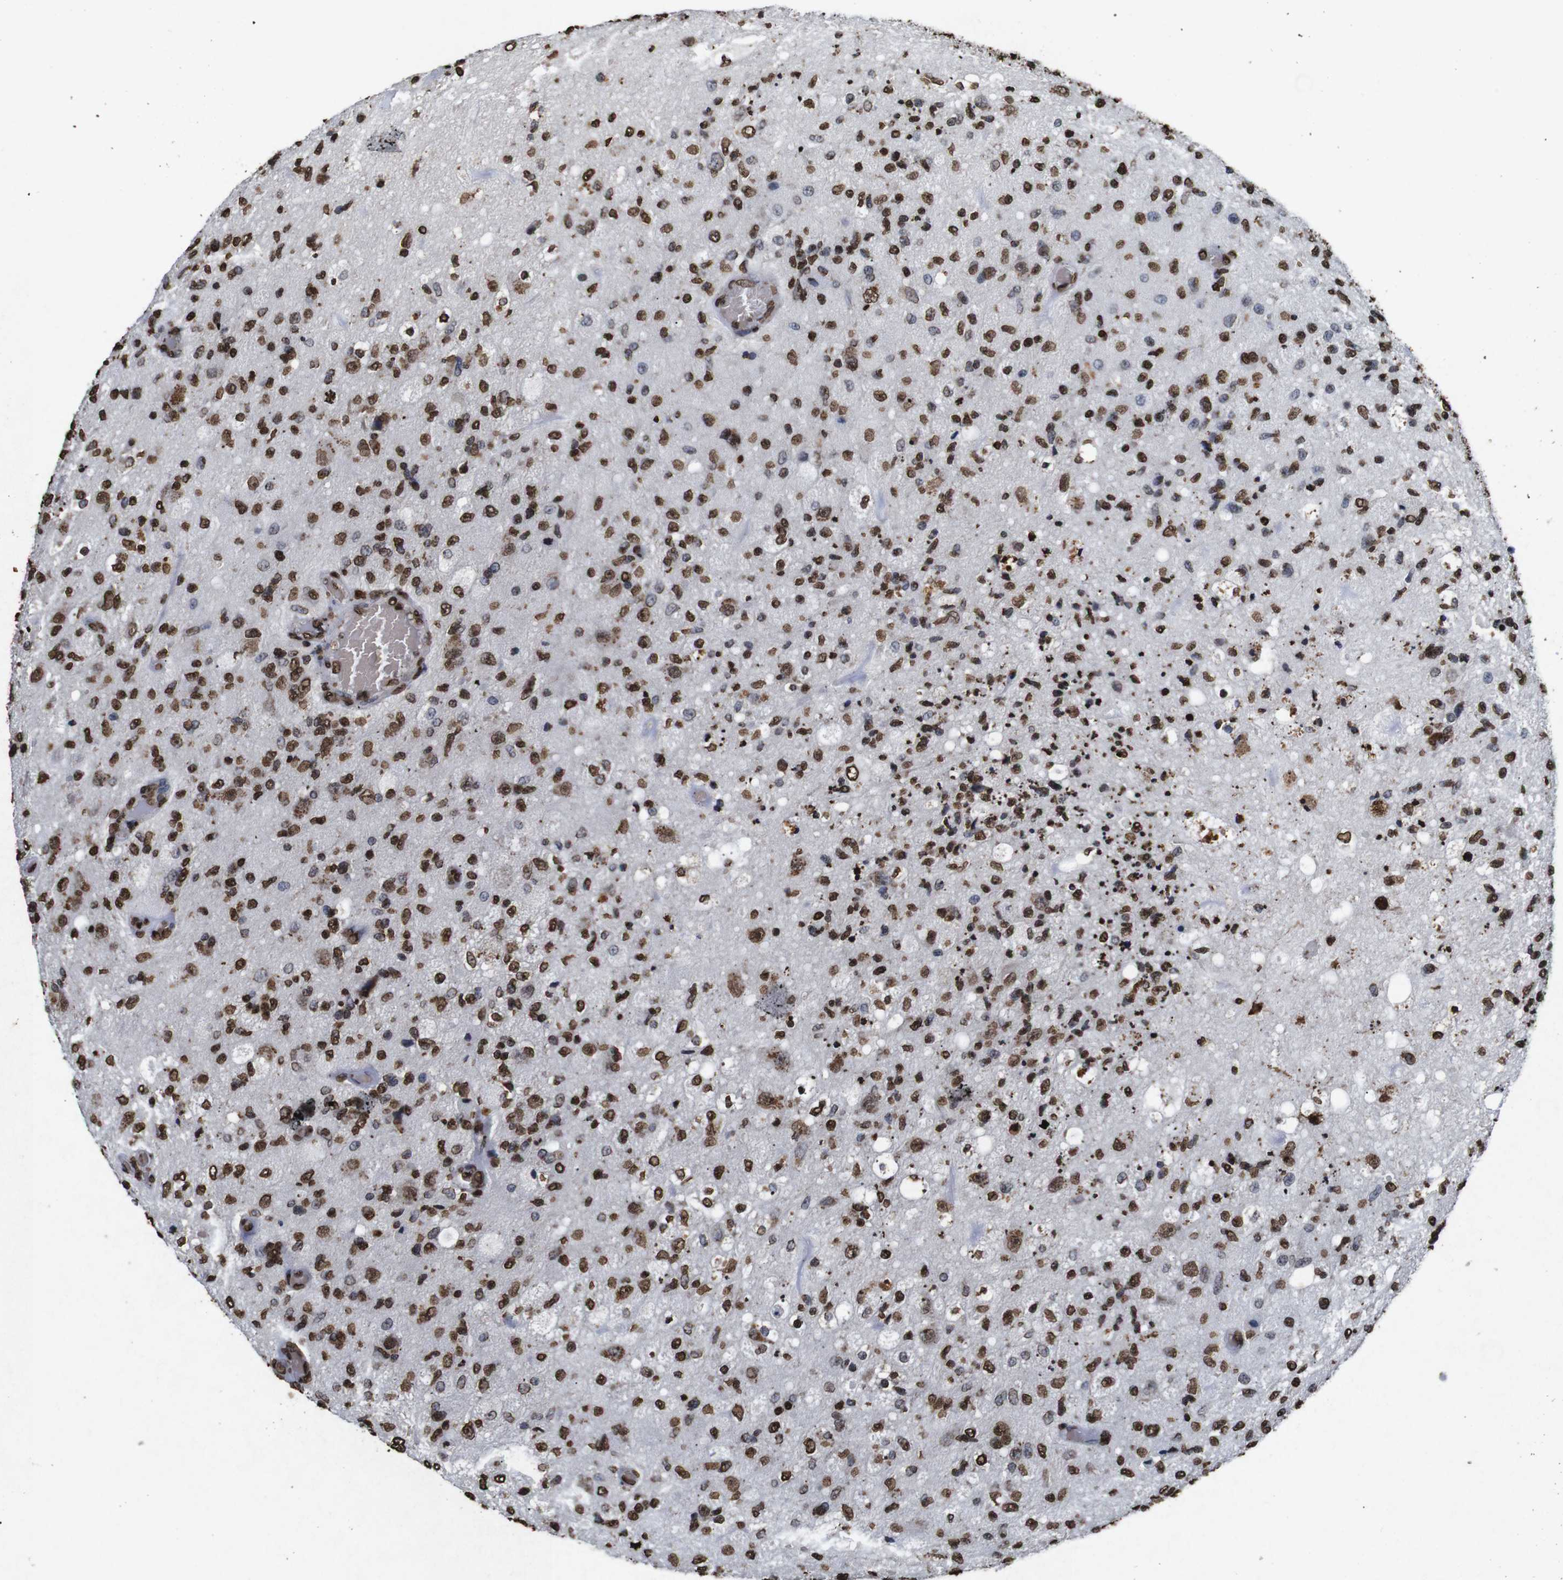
{"staining": {"intensity": "strong", "quantity": ">75%", "location": "nuclear"}, "tissue": "glioma", "cell_type": "Tumor cells", "image_type": "cancer", "snomed": [{"axis": "morphology", "description": "Normal tissue, NOS"}, {"axis": "morphology", "description": "Glioma, malignant, High grade"}, {"axis": "topography", "description": "Cerebral cortex"}], "caption": "Immunohistochemistry (IHC) (DAB) staining of human malignant glioma (high-grade) exhibits strong nuclear protein staining in approximately >75% of tumor cells.", "gene": "MDM2", "patient": {"sex": "male", "age": 77}}